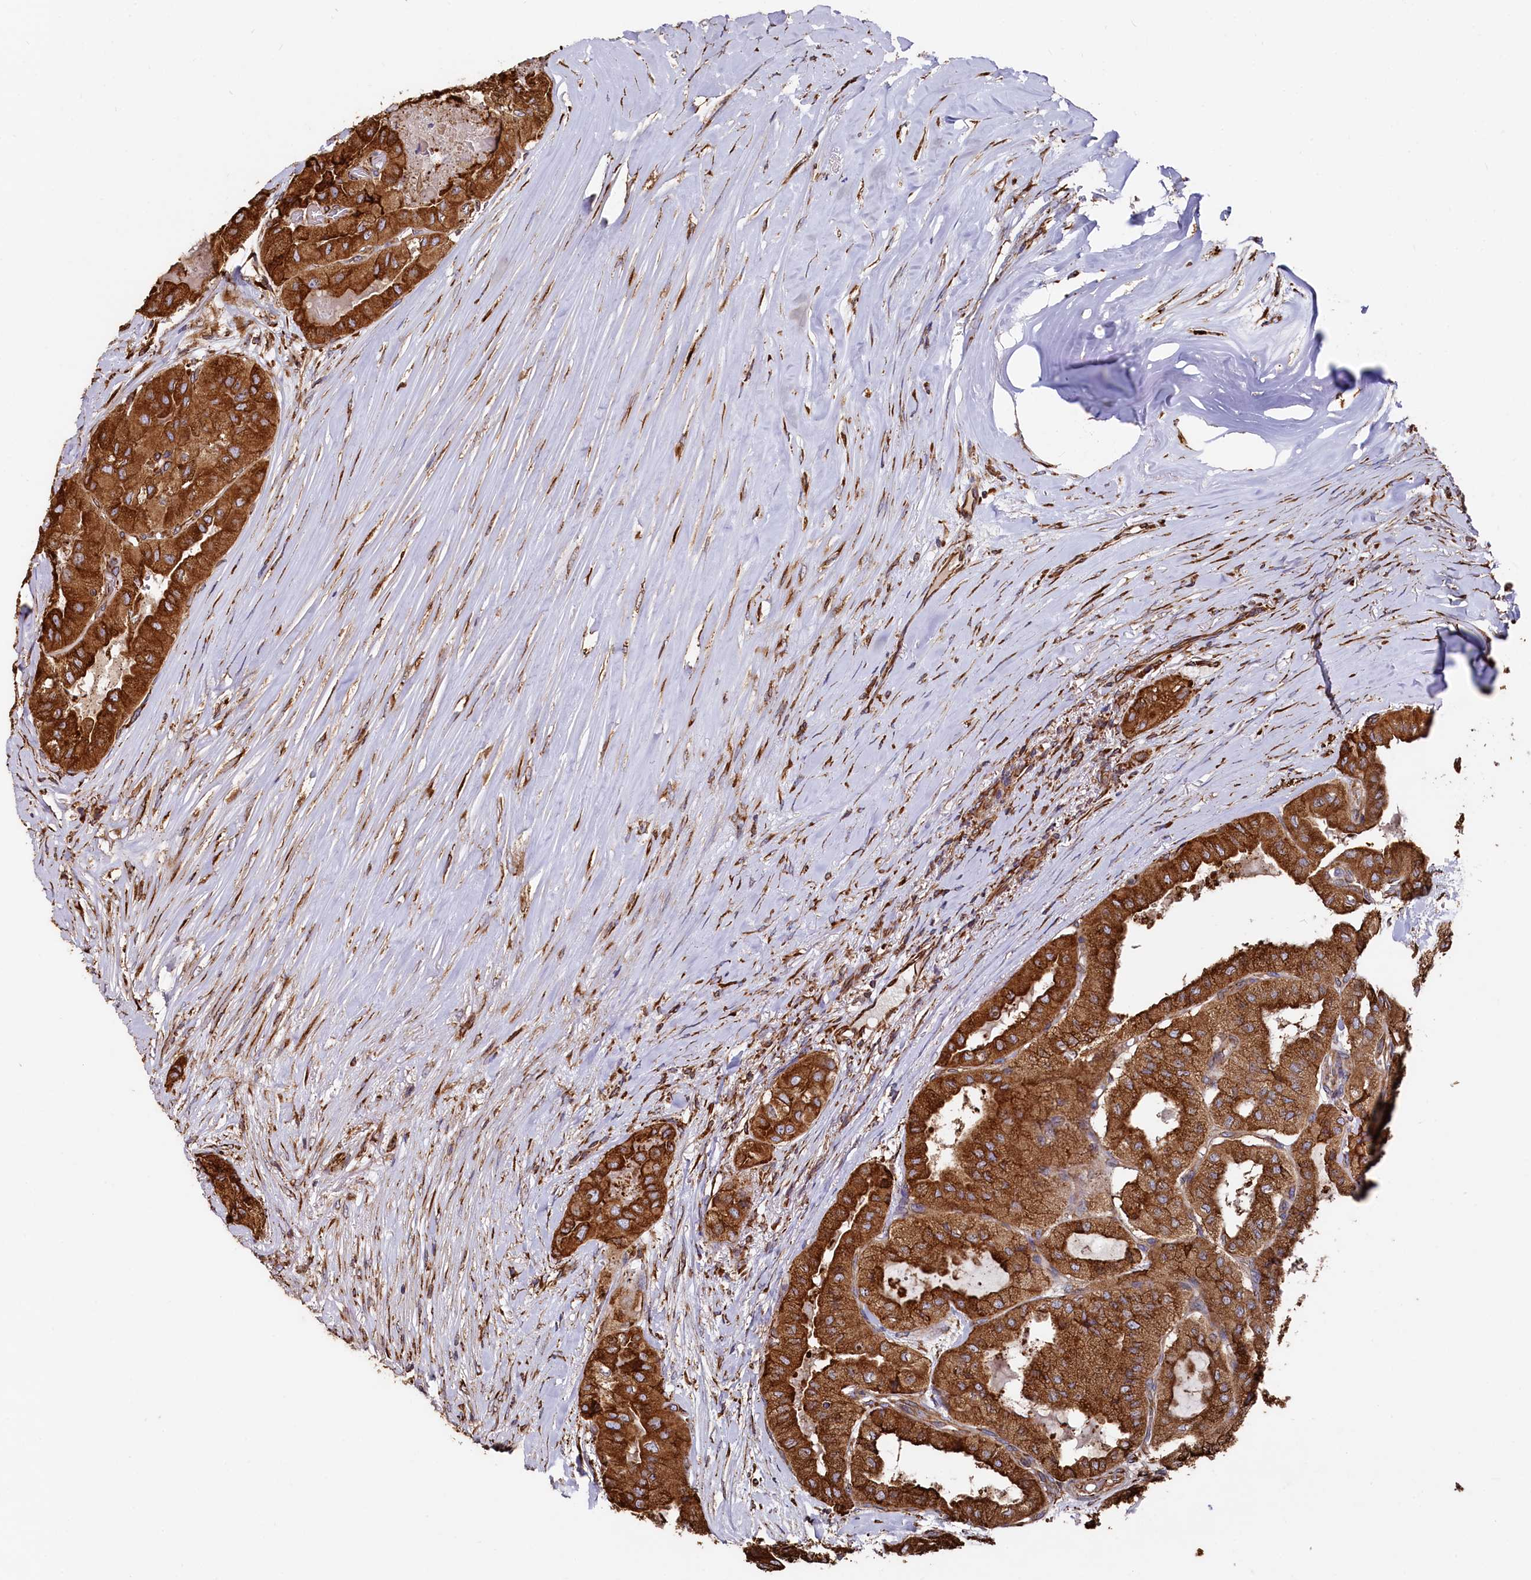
{"staining": {"intensity": "strong", "quantity": ">75%", "location": "cytoplasmic/membranous"}, "tissue": "thyroid cancer", "cell_type": "Tumor cells", "image_type": "cancer", "snomed": [{"axis": "morphology", "description": "Papillary adenocarcinoma, NOS"}, {"axis": "topography", "description": "Thyroid gland"}], "caption": "Immunohistochemistry (IHC) micrograph of thyroid papillary adenocarcinoma stained for a protein (brown), which demonstrates high levels of strong cytoplasmic/membranous expression in approximately >75% of tumor cells.", "gene": "NEURL1B", "patient": {"sex": "female", "age": 59}}